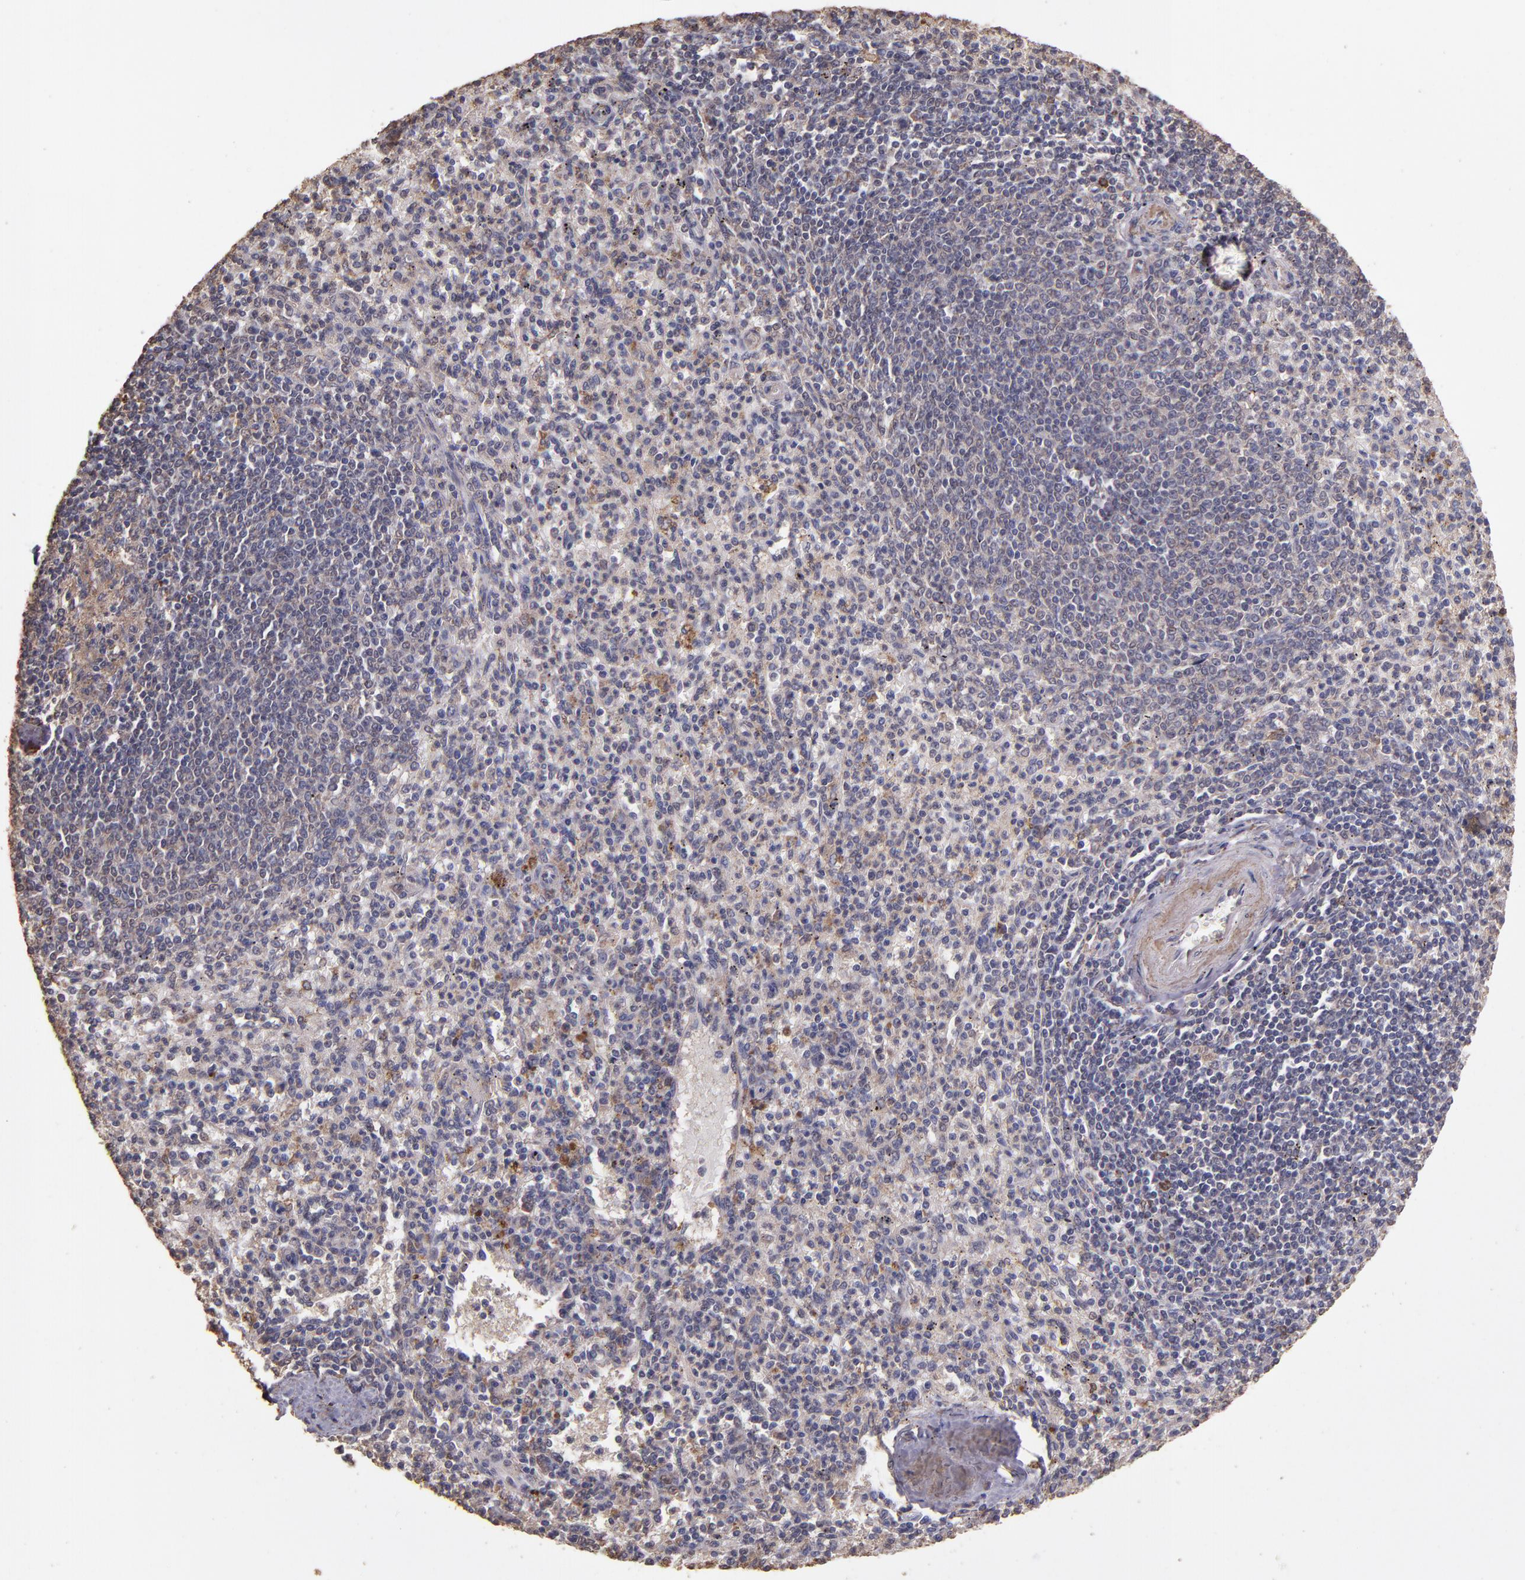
{"staining": {"intensity": "negative", "quantity": "none", "location": "none"}, "tissue": "spleen", "cell_type": "Cells in red pulp", "image_type": "normal", "snomed": [{"axis": "morphology", "description": "Normal tissue, NOS"}, {"axis": "topography", "description": "Spleen"}], "caption": "IHC image of benign spleen stained for a protein (brown), which reveals no staining in cells in red pulp.", "gene": "HECTD1", "patient": {"sex": "male", "age": 72}}